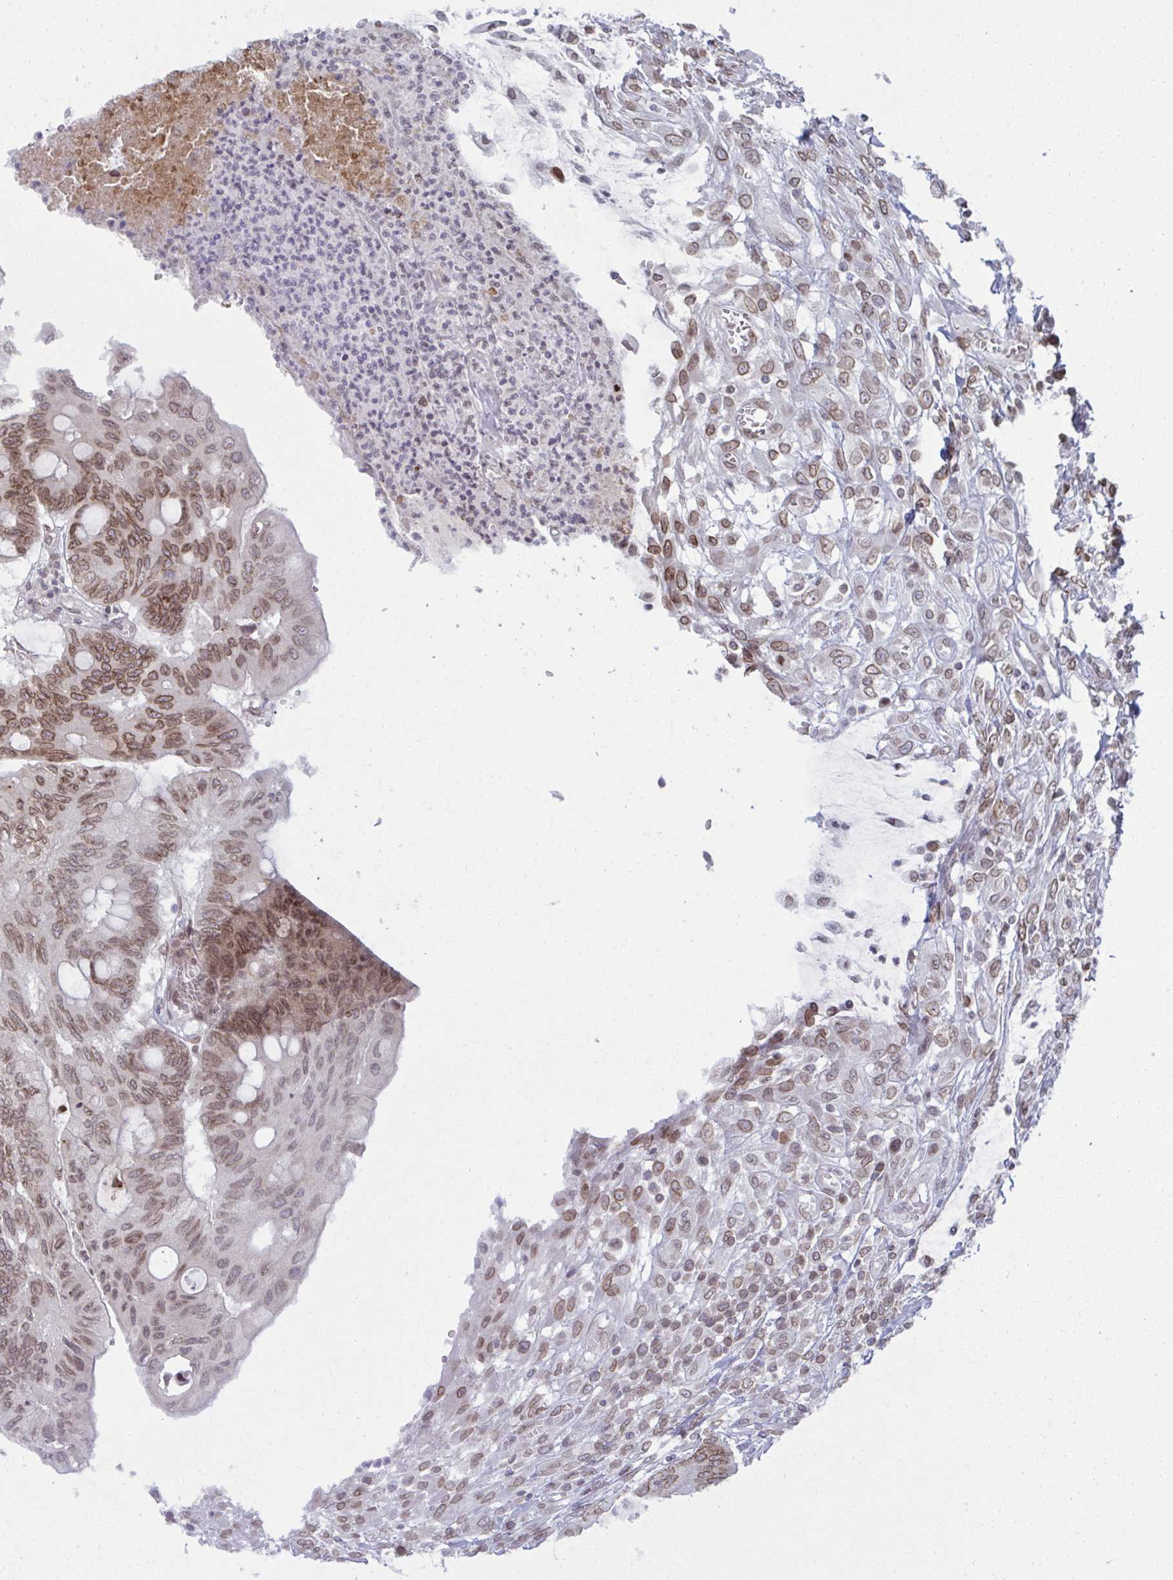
{"staining": {"intensity": "moderate", "quantity": ">75%", "location": "cytoplasmic/membranous,nuclear"}, "tissue": "colorectal cancer", "cell_type": "Tumor cells", "image_type": "cancer", "snomed": [{"axis": "morphology", "description": "Adenocarcinoma, NOS"}, {"axis": "topography", "description": "Colon"}], "caption": "Moderate cytoplasmic/membranous and nuclear expression is seen in about >75% of tumor cells in colorectal adenocarcinoma.", "gene": "RANBP2", "patient": {"sex": "male", "age": 65}}